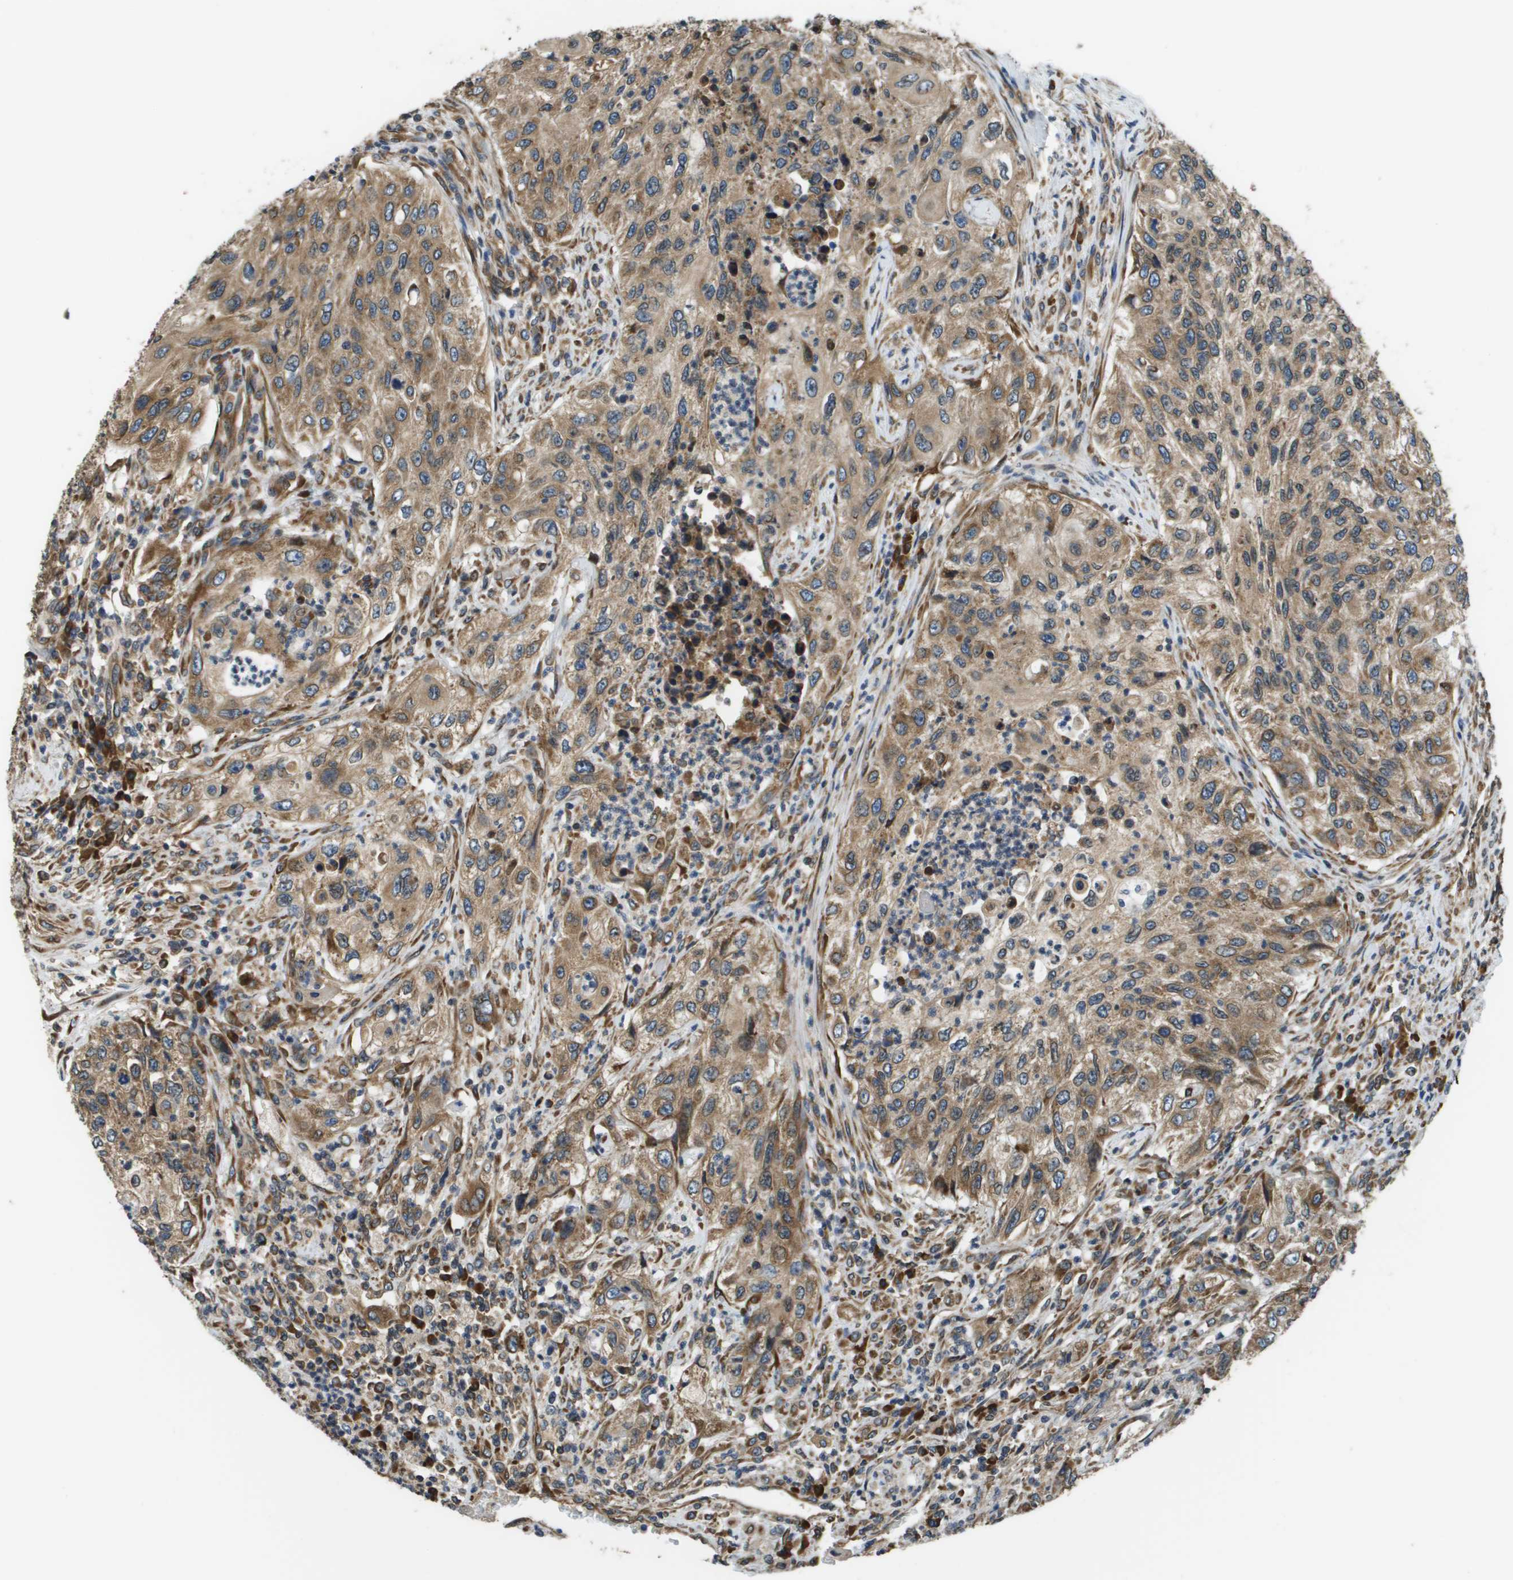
{"staining": {"intensity": "moderate", "quantity": ">75%", "location": "cytoplasmic/membranous"}, "tissue": "urothelial cancer", "cell_type": "Tumor cells", "image_type": "cancer", "snomed": [{"axis": "morphology", "description": "Urothelial carcinoma, High grade"}, {"axis": "topography", "description": "Urinary bladder"}], "caption": "High-grade urothelial carcinoma stained with a protein marker shows moderate staining in tumor cells.", "gene": "SEC62", "patient": {"sex": "female", "age": 60}}